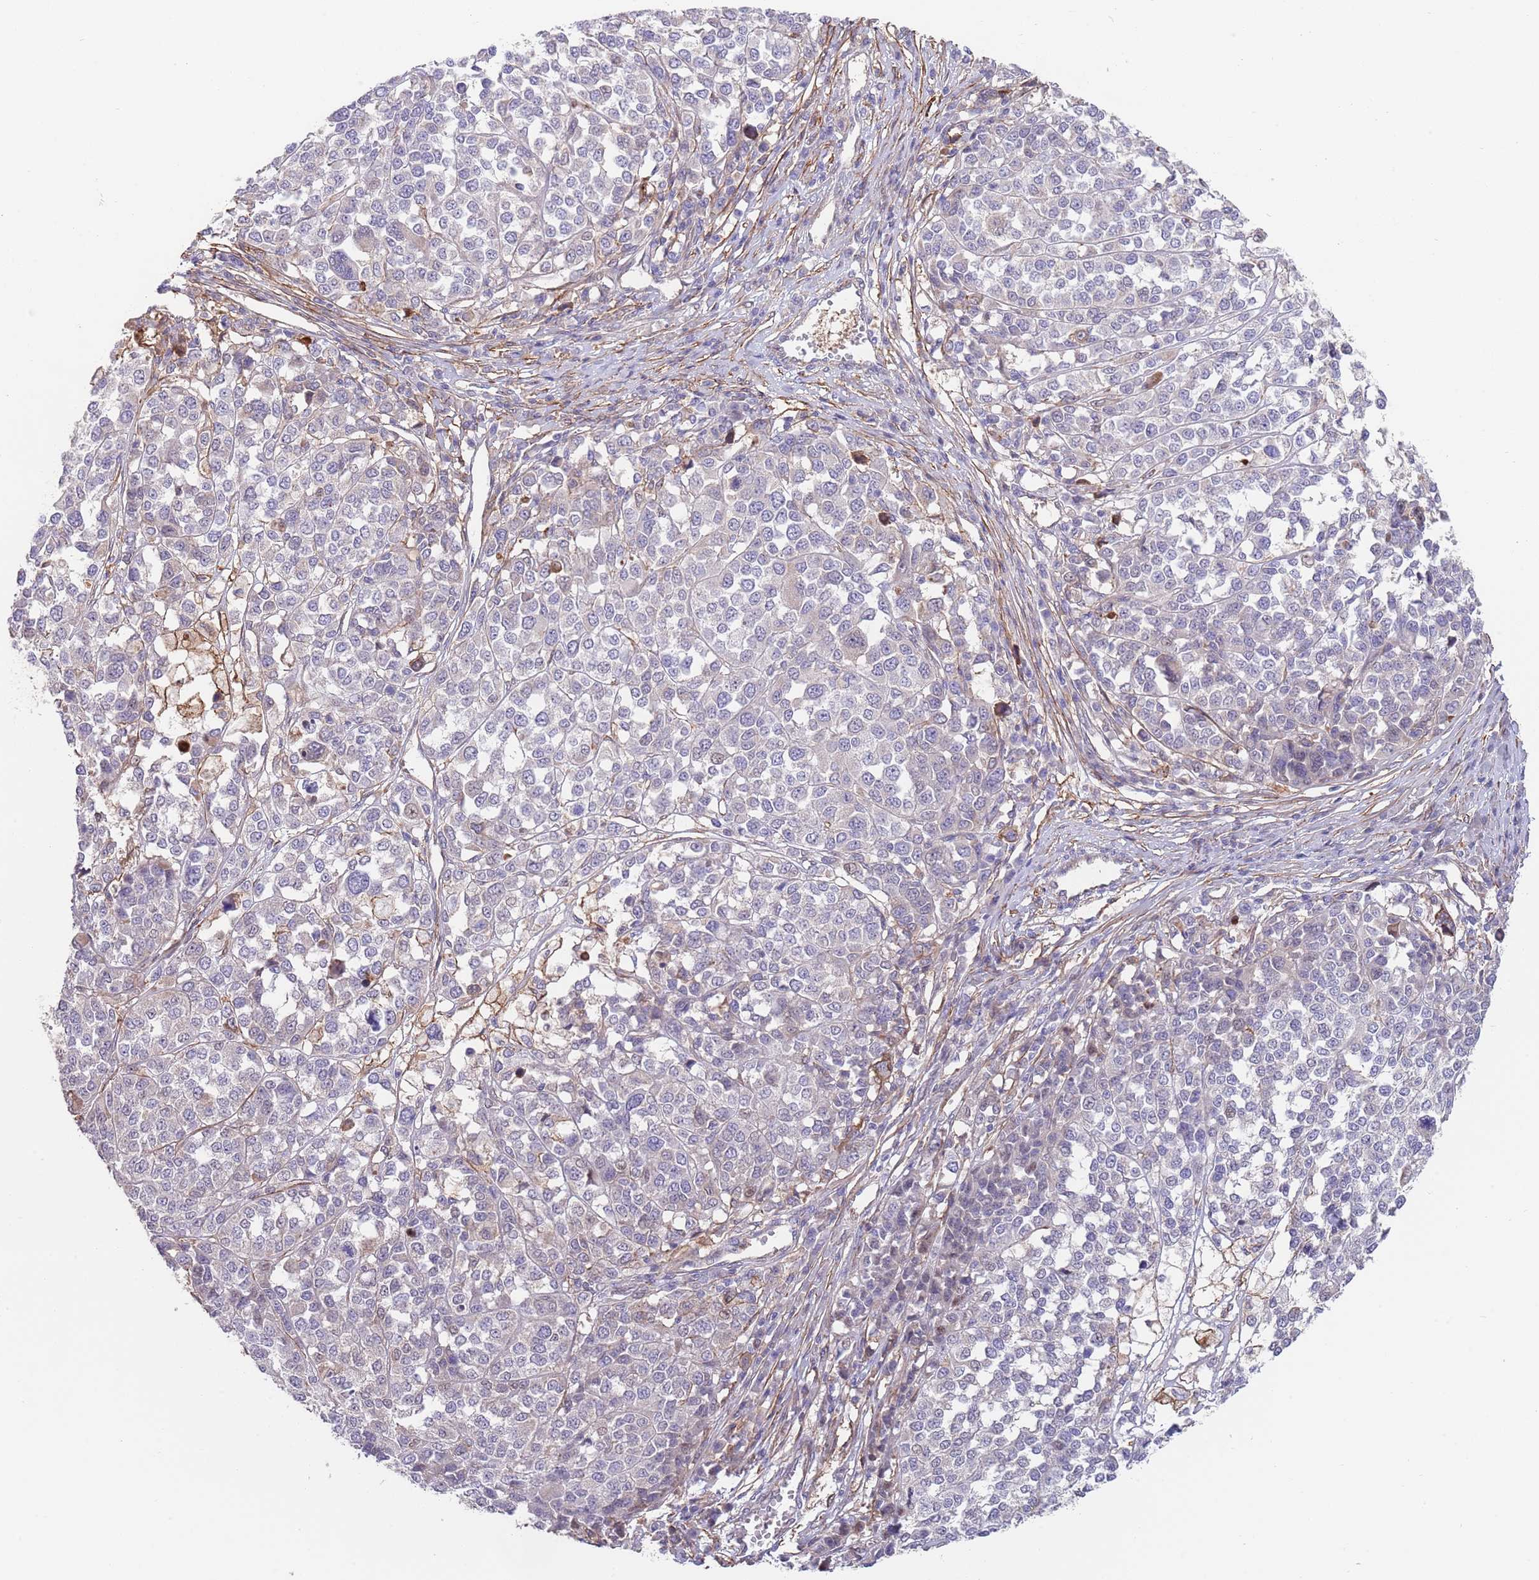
{"staining": {"intensity": "negative", "quantity": "none", "location": "none"}, "tissue": "melanoma", "cell_type": "Tumor cells", "image_type": "cancer", "snomed": [{"axis": "morphology", "description": "Malignant melanoma, Metastatic site"}, {"axis": "topography", "description": "Lymph node"}], "caption": "Photomicrograph shows no protein positivity in tumor cells of malignant melanoma (metastatic site) tissue.", "gene": "BPNT1", "patient": {"sex": "male", "age": 44}}